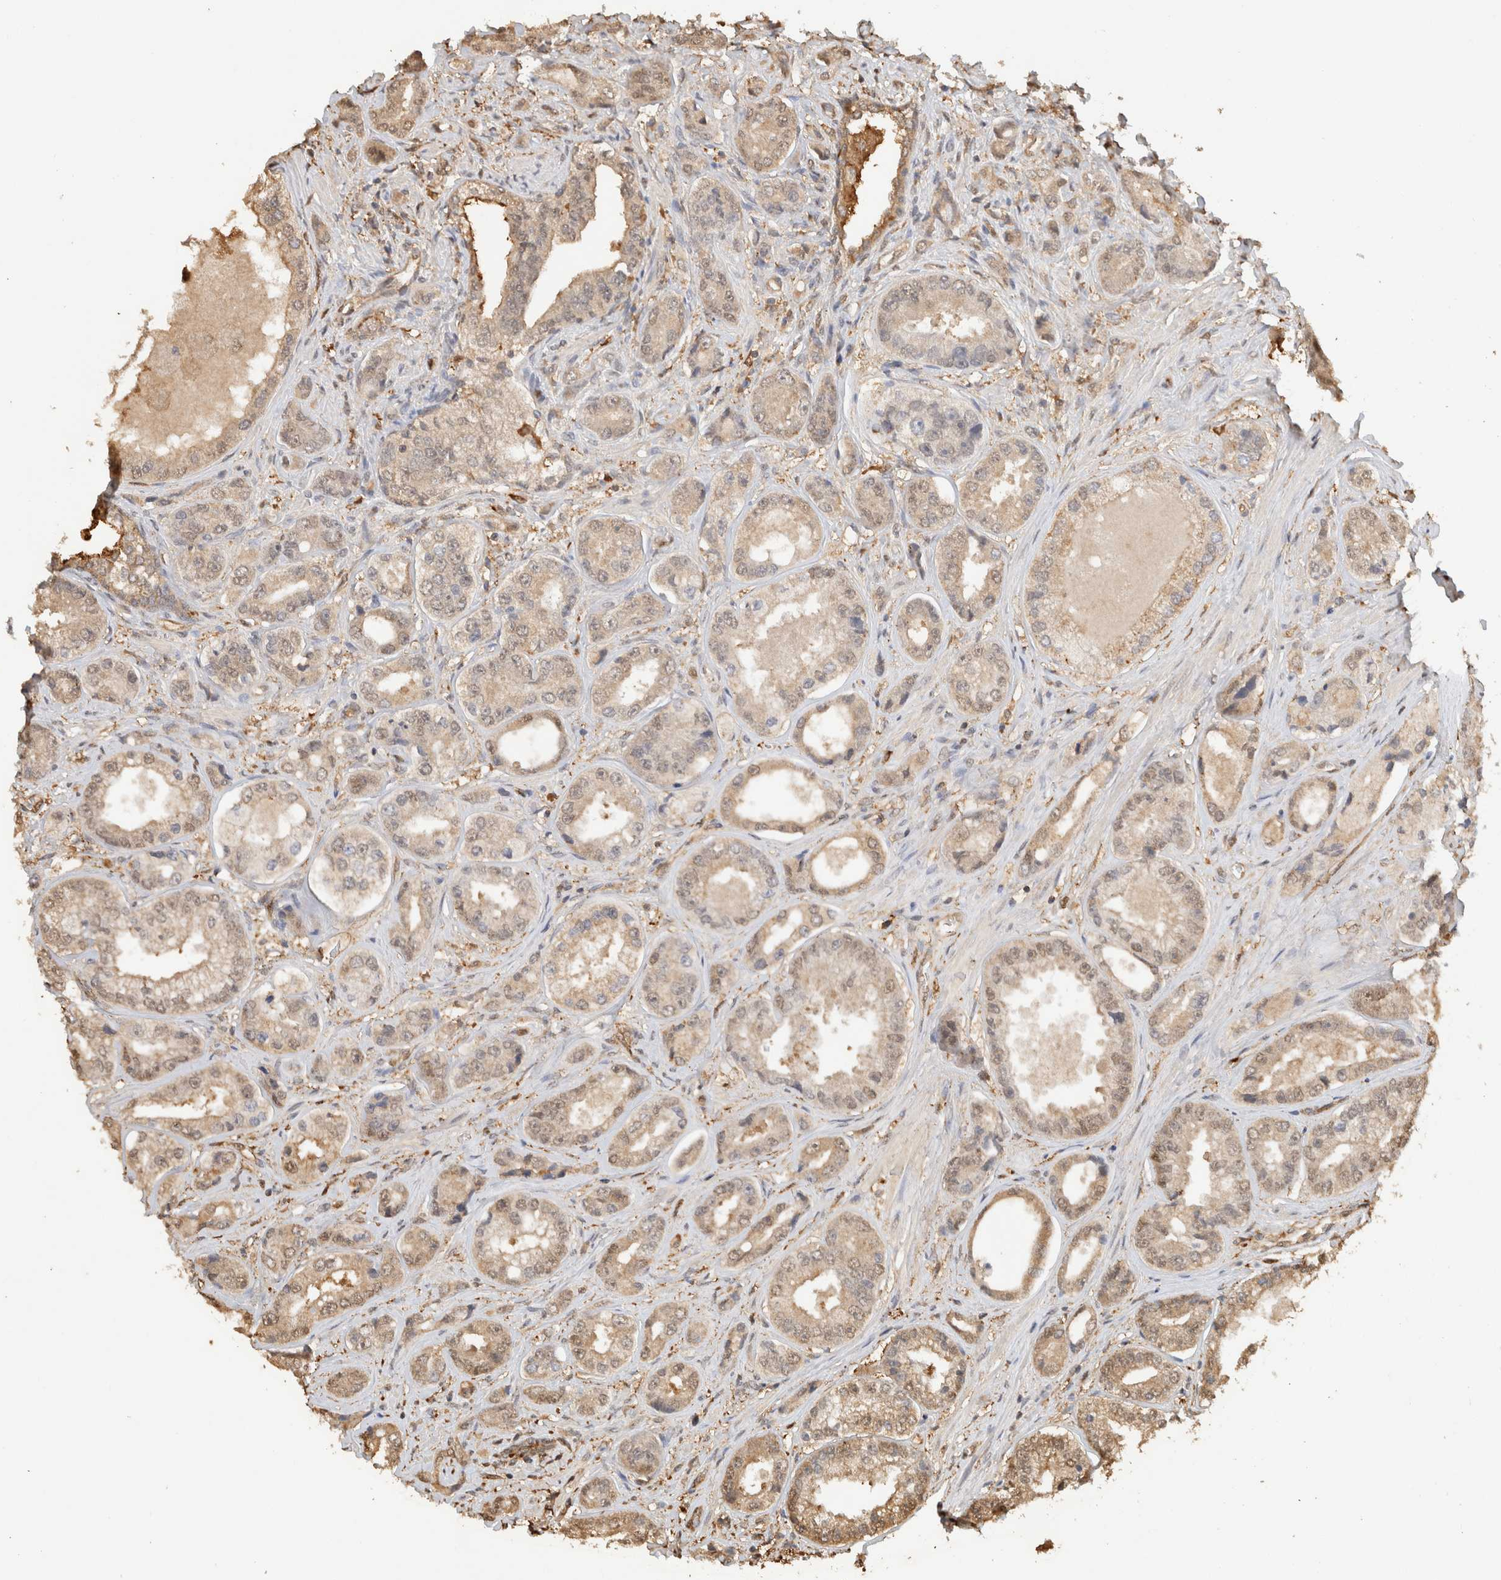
{"staining": {"intensity": "weak", "quantity": ">75%", "location": "cytoplasmic/membranous,nuclear"}, "tissue": "prostate cancer", "cell_type": "Tumor cells", "image_type": "cancer", "snomed": [{"axis": "morphology", "description": "Adenocarcinoma, High grade"}, {"axis": "topography", "description": "Prostate"}], "caption": "Protein staining of prostate adenocarcinoma (high-grade) tissue exhibits weak cytoplasmic/membranous and nuclear expression in about >75% of tumor cells.", "gene": "YWHAH", "patient": {"sex": "male", "age": 61}}